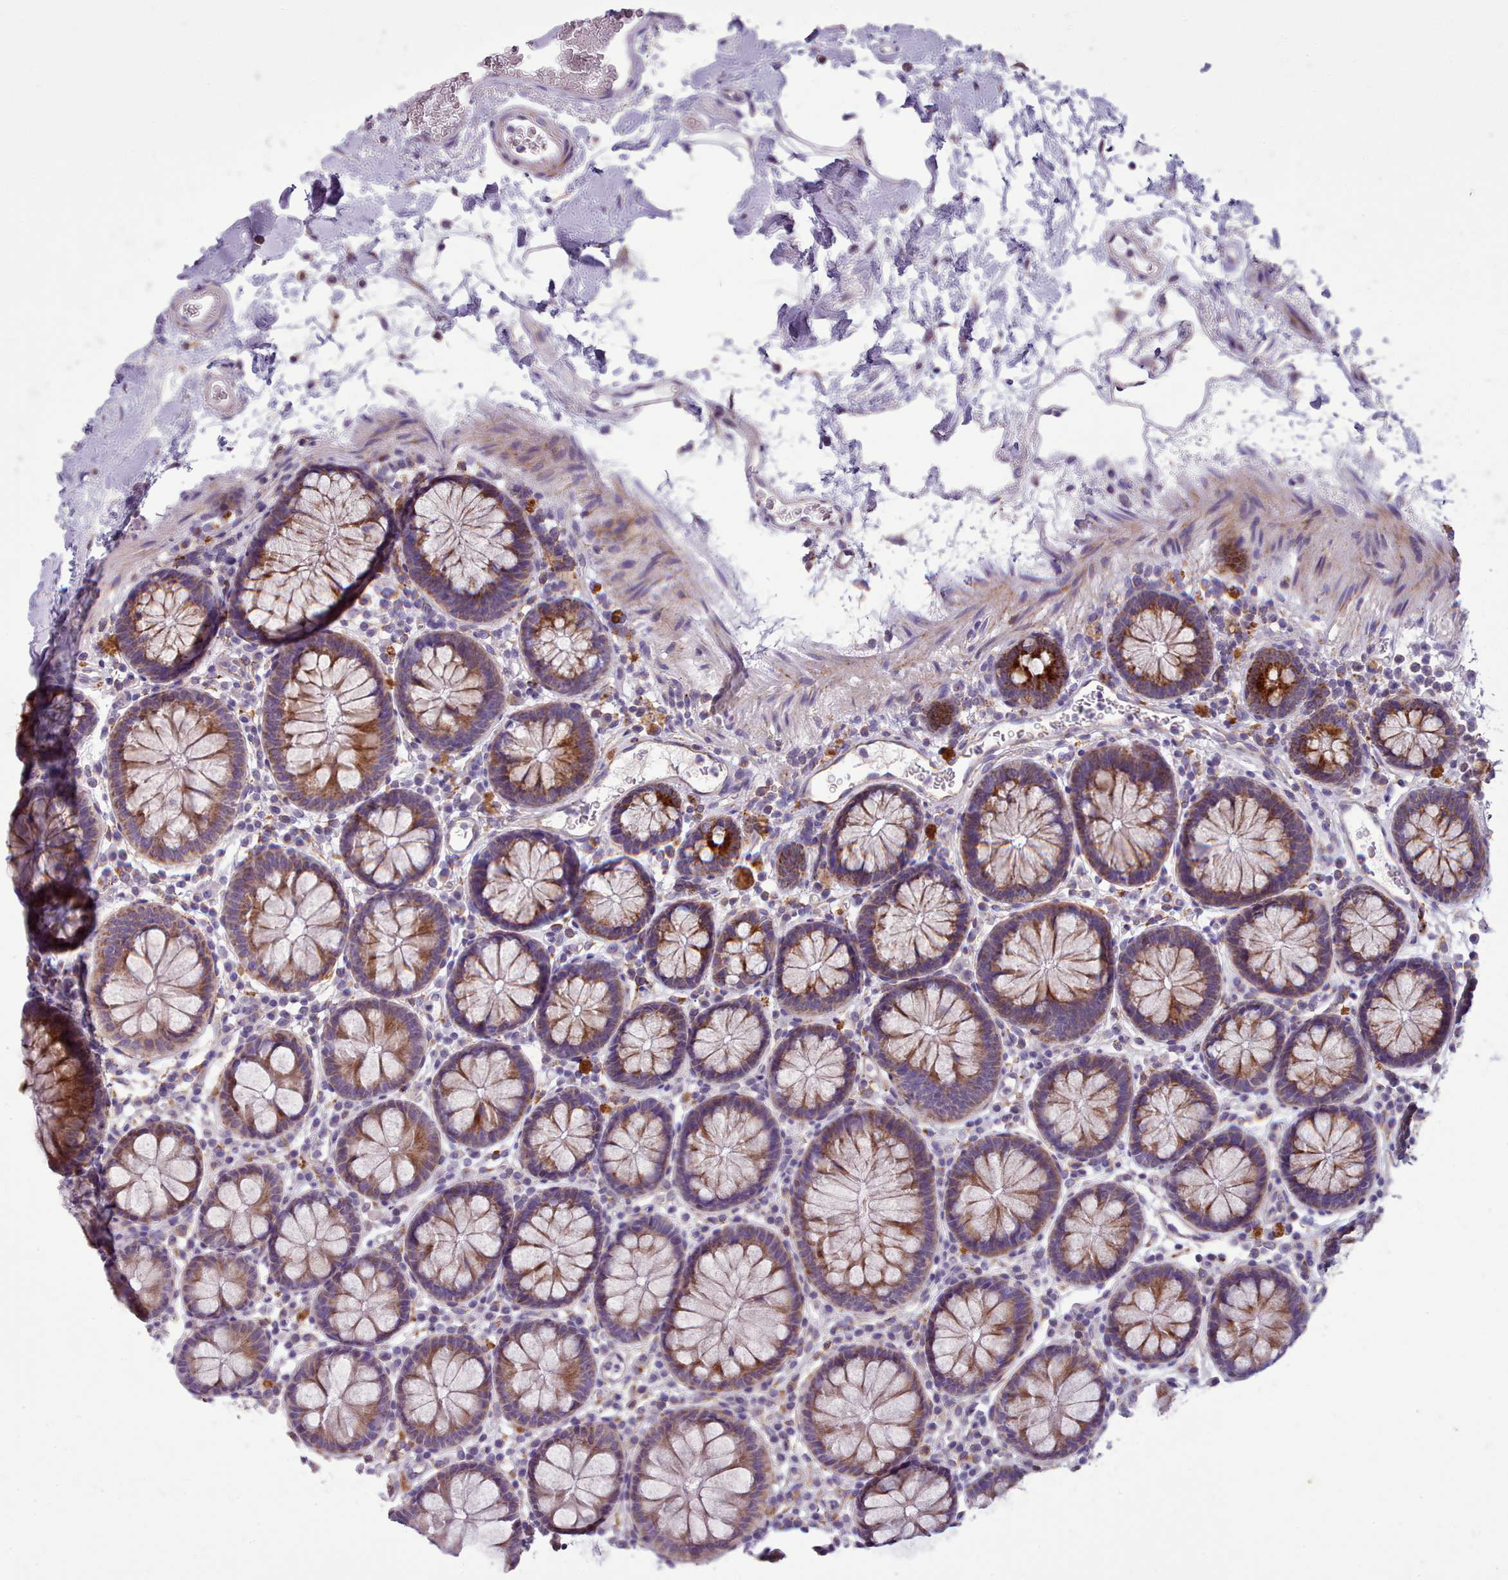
{"staining": {"intensity": "weak", "quantity": "<25%", "location": "cytoplasmic/membranous"}, "tissue": "colon", "cell_type": "Endothelial cells", "image_type": "normal", "snomed": [{"axis": "morphology", "description": "Normal tissue, NOS"}, {"axis": "topography", "description": "Colon"}], "caption": "An immunohistochemistry micrograph of normal colon is shown. There is no staining in endothelial cells of colon.", "gene": "FKBP10", "patient": {"sex": "male", "age": 75}}